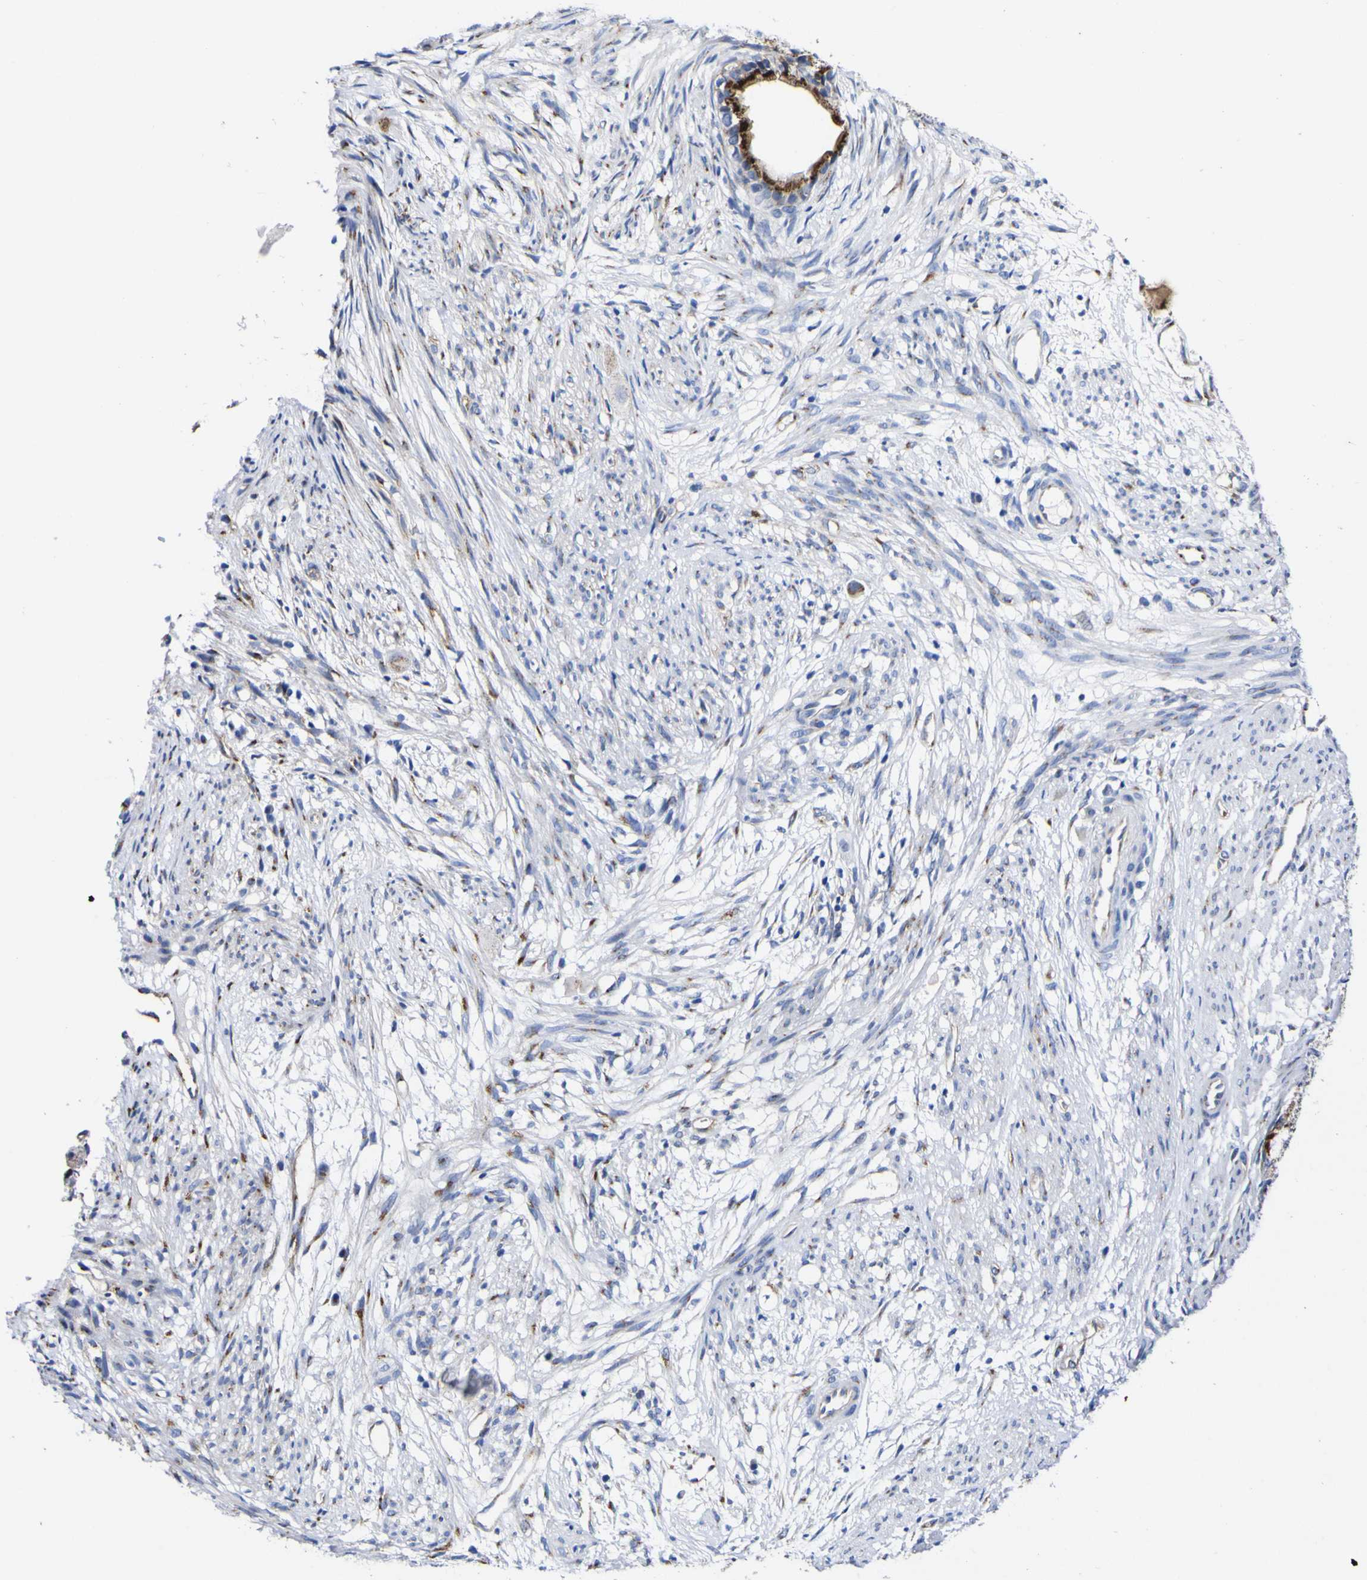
{"staining": {"intensity": "strong", "quantity": ">75%", "location": "cytoplasmic/membranous"}, "tissue": "cervical cancer", "cell_type": "Tumor cells", "image_type": "cancer", "snomed": [{"axis": "morphology", "description": "Normal tissue, NOS"}, {"axis": "morphology", "description": "Adenocarcinoma, NOS"}, {"axis": "topography", "description": "Cervix"}, {"axis": "topography", "description": "Endometrium"}], "caption": "A photomicrograph of human cervical cancer (adenocarcinoma) stained for a protein exhibits strong cytoplasmic/membranous brown staining in tumor cells.", "gene": "GOLM1", "patient": {"sex": "female", "age": 86}}